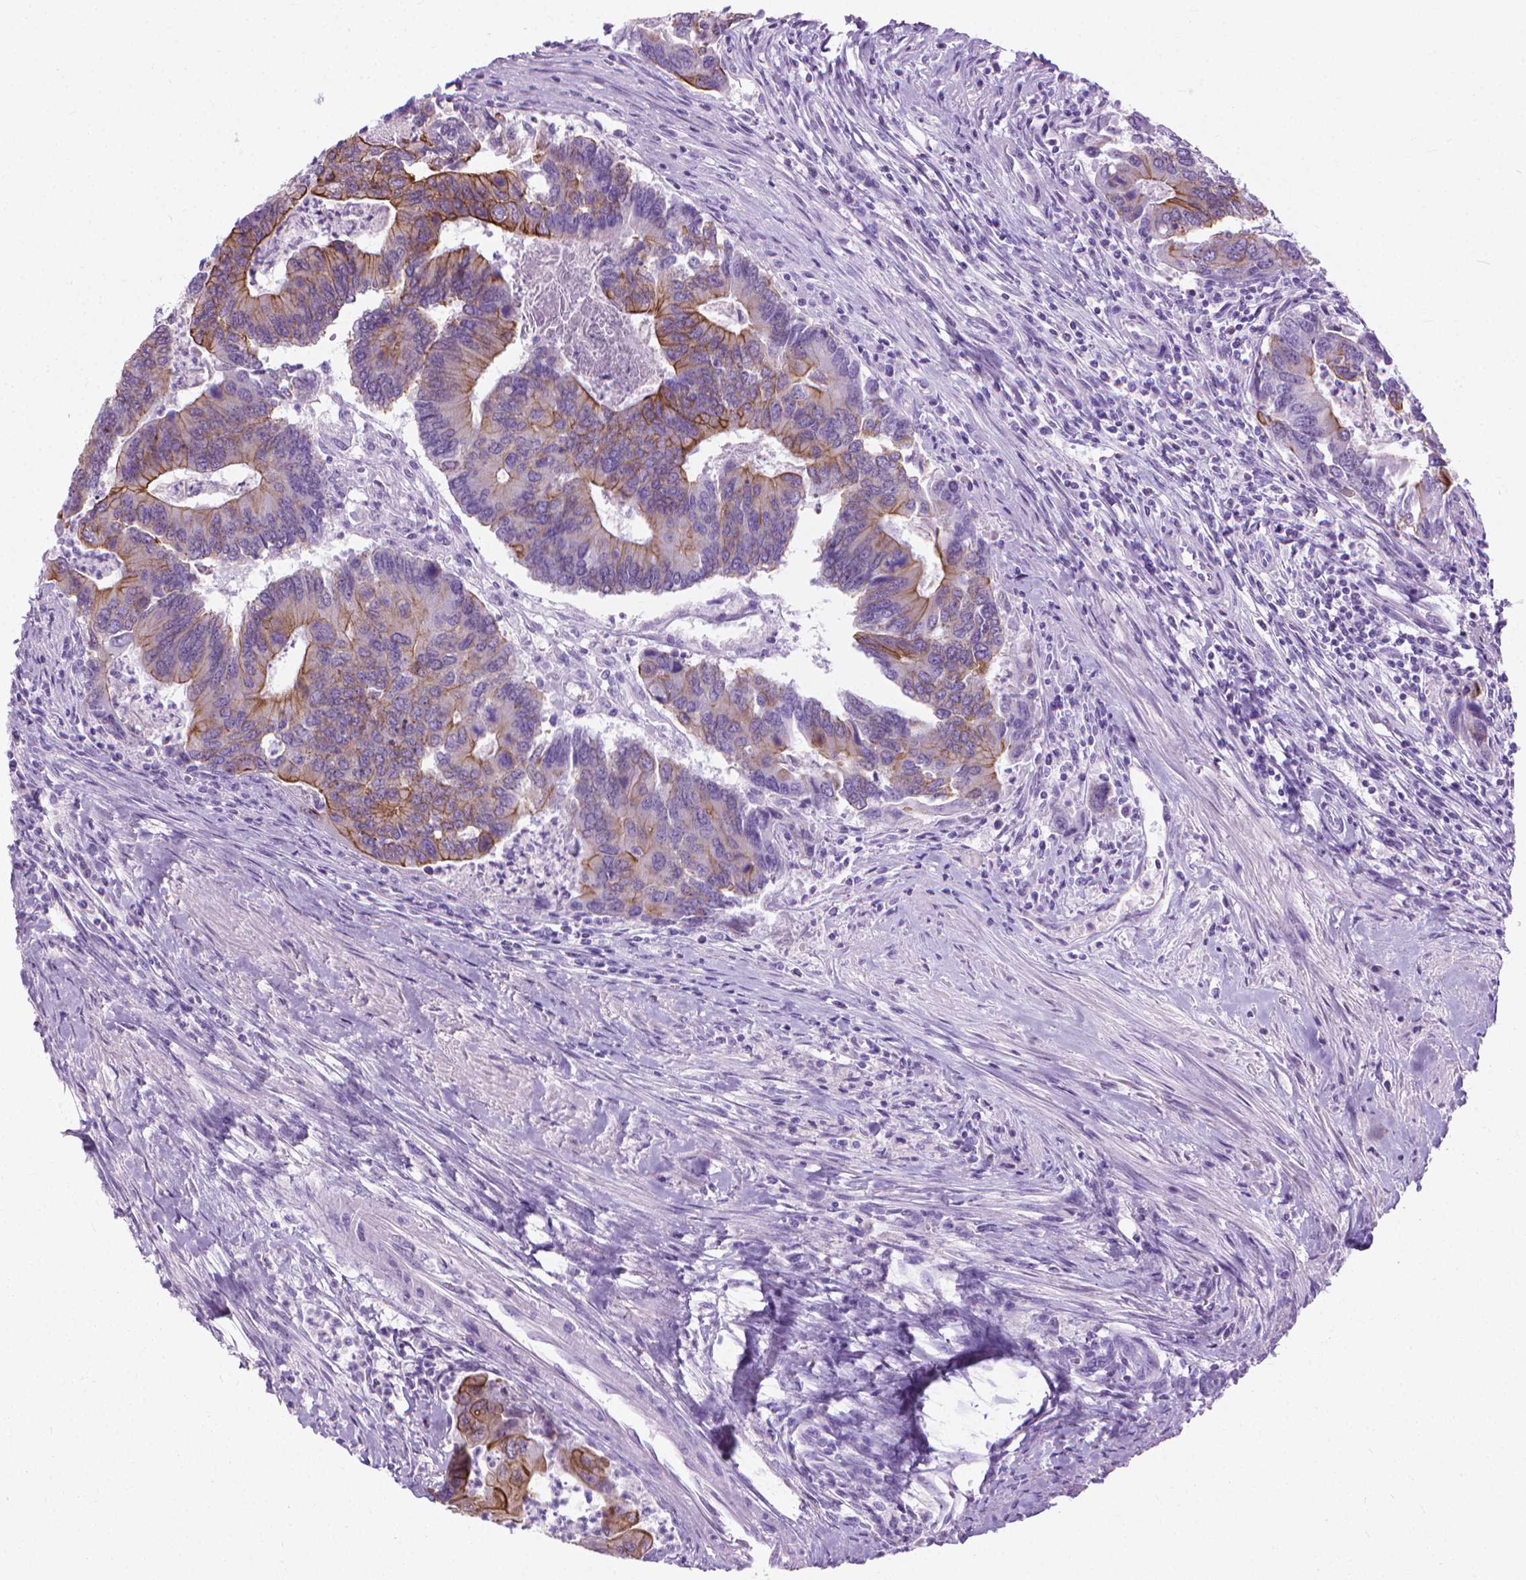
{"staining": {"intensity": "moderate", "quantity": "<25%", "location": "cytoplasmic/membranous"}, "tissue": "colorectal cancer", "cell_type": "Tumor cells", "image_type": "cancer", "snomed": [{"axis": "morphology", "description": "Adenocarcinoma, NOS"}, {"axis": "topography", "description": "Colon"}], "caption": "Tumor cells show low levels of moderate cytoplasmic/membranous staining in approximately <25% of cells in colorectal cancer (adenocarcinoma).", "gene": "HTR2B", "patient": {"sex": "female", "age": 67}}